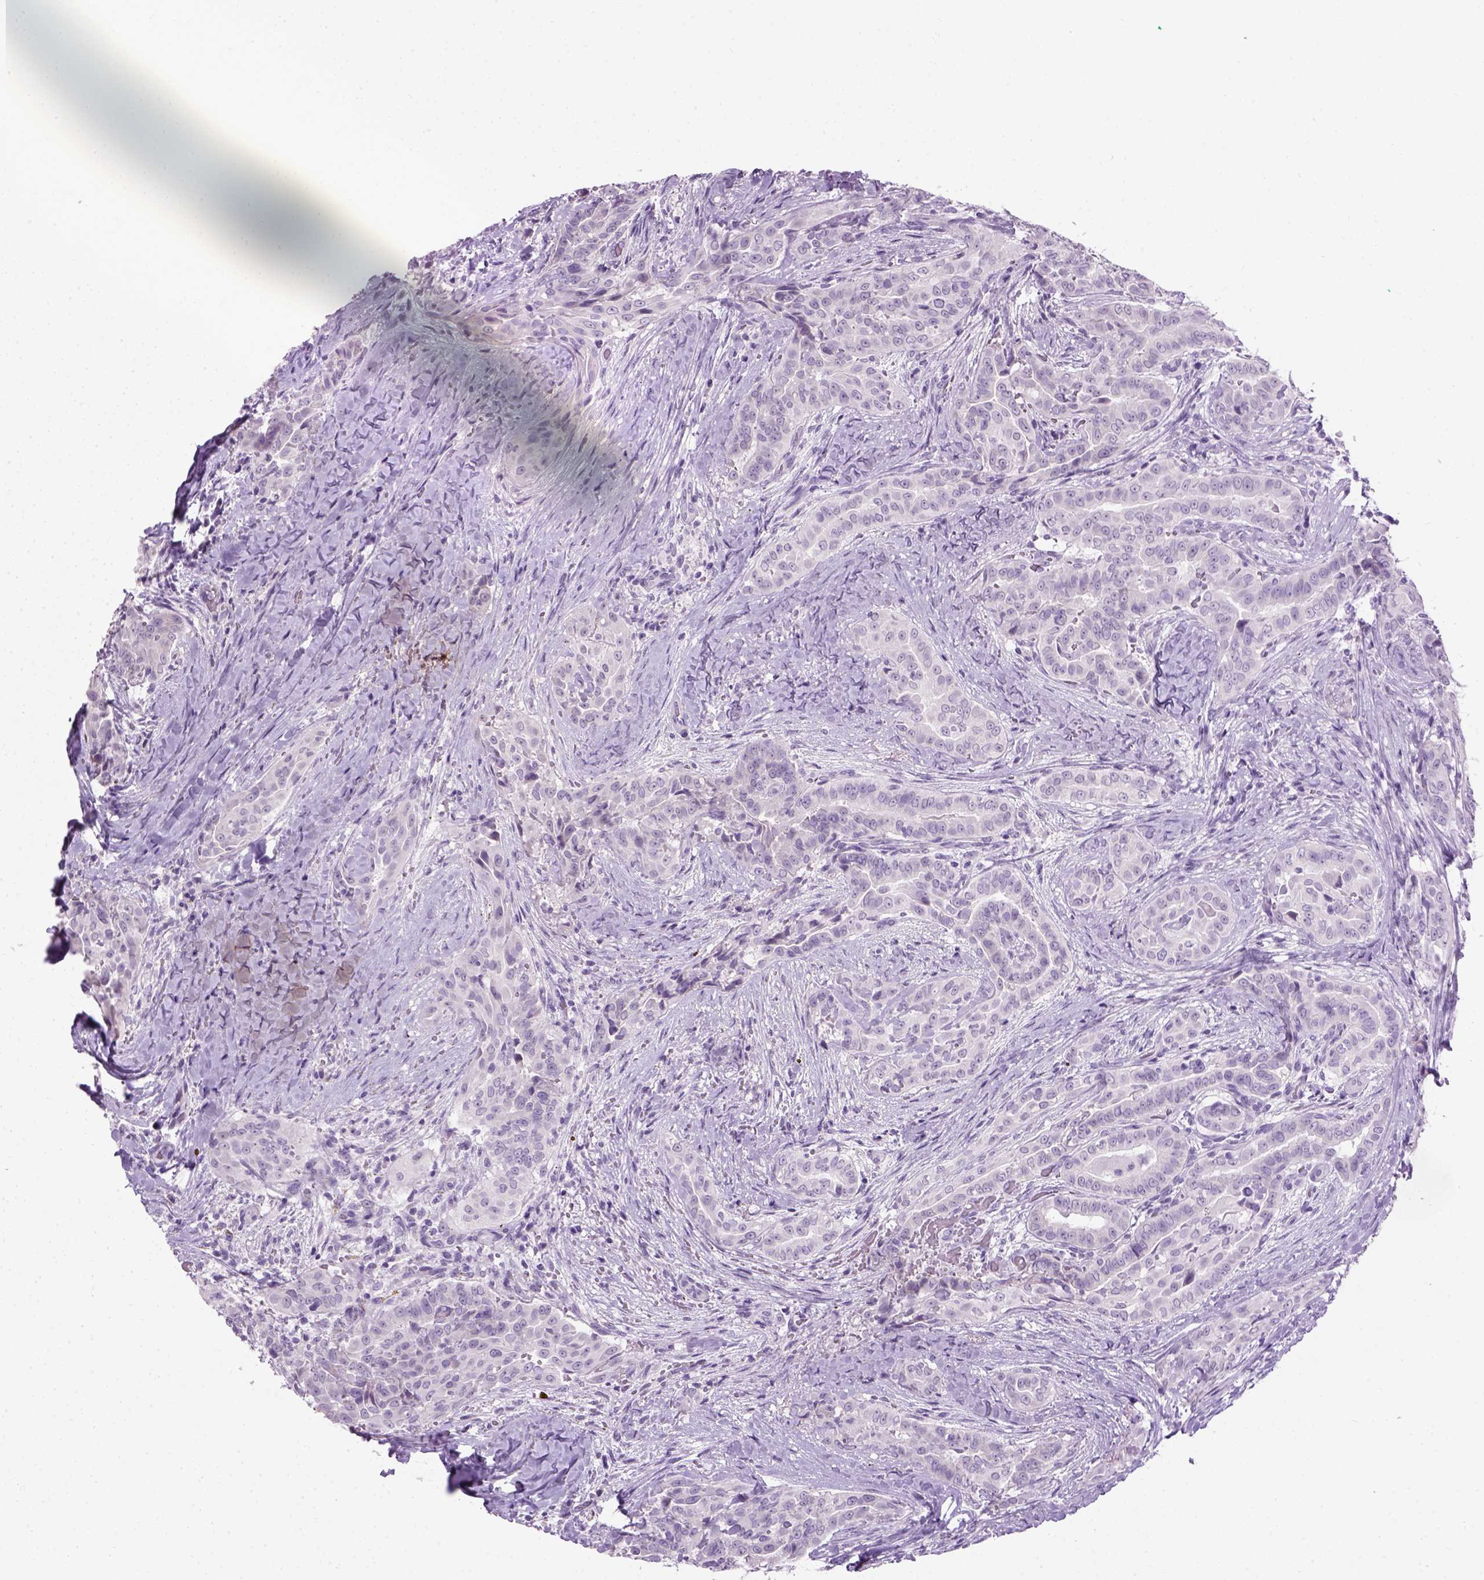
{"staining": {"intensity": "negative", "quantity": "none", "location": "none"}, "tissue": "thyroid cancer", "cell_type": "Tumor cells", "image_type": "cancer", "snomed": [{"axis": "morphology", "description": "Papillary adenocarcinoma, NOS"}, {"axis": "morphology", "description": "Papillary adenoma metastatic"}, {"axis": "topography", "description": "Thyroid gland"}], "caption": "Human thyroid cancer (papillary adenocarcinoma) stained for a protein using IHC demonstrates no expression in tumor cells.", "gene": "GABRB2", "patient": {"sex": "female", "age": 50}}